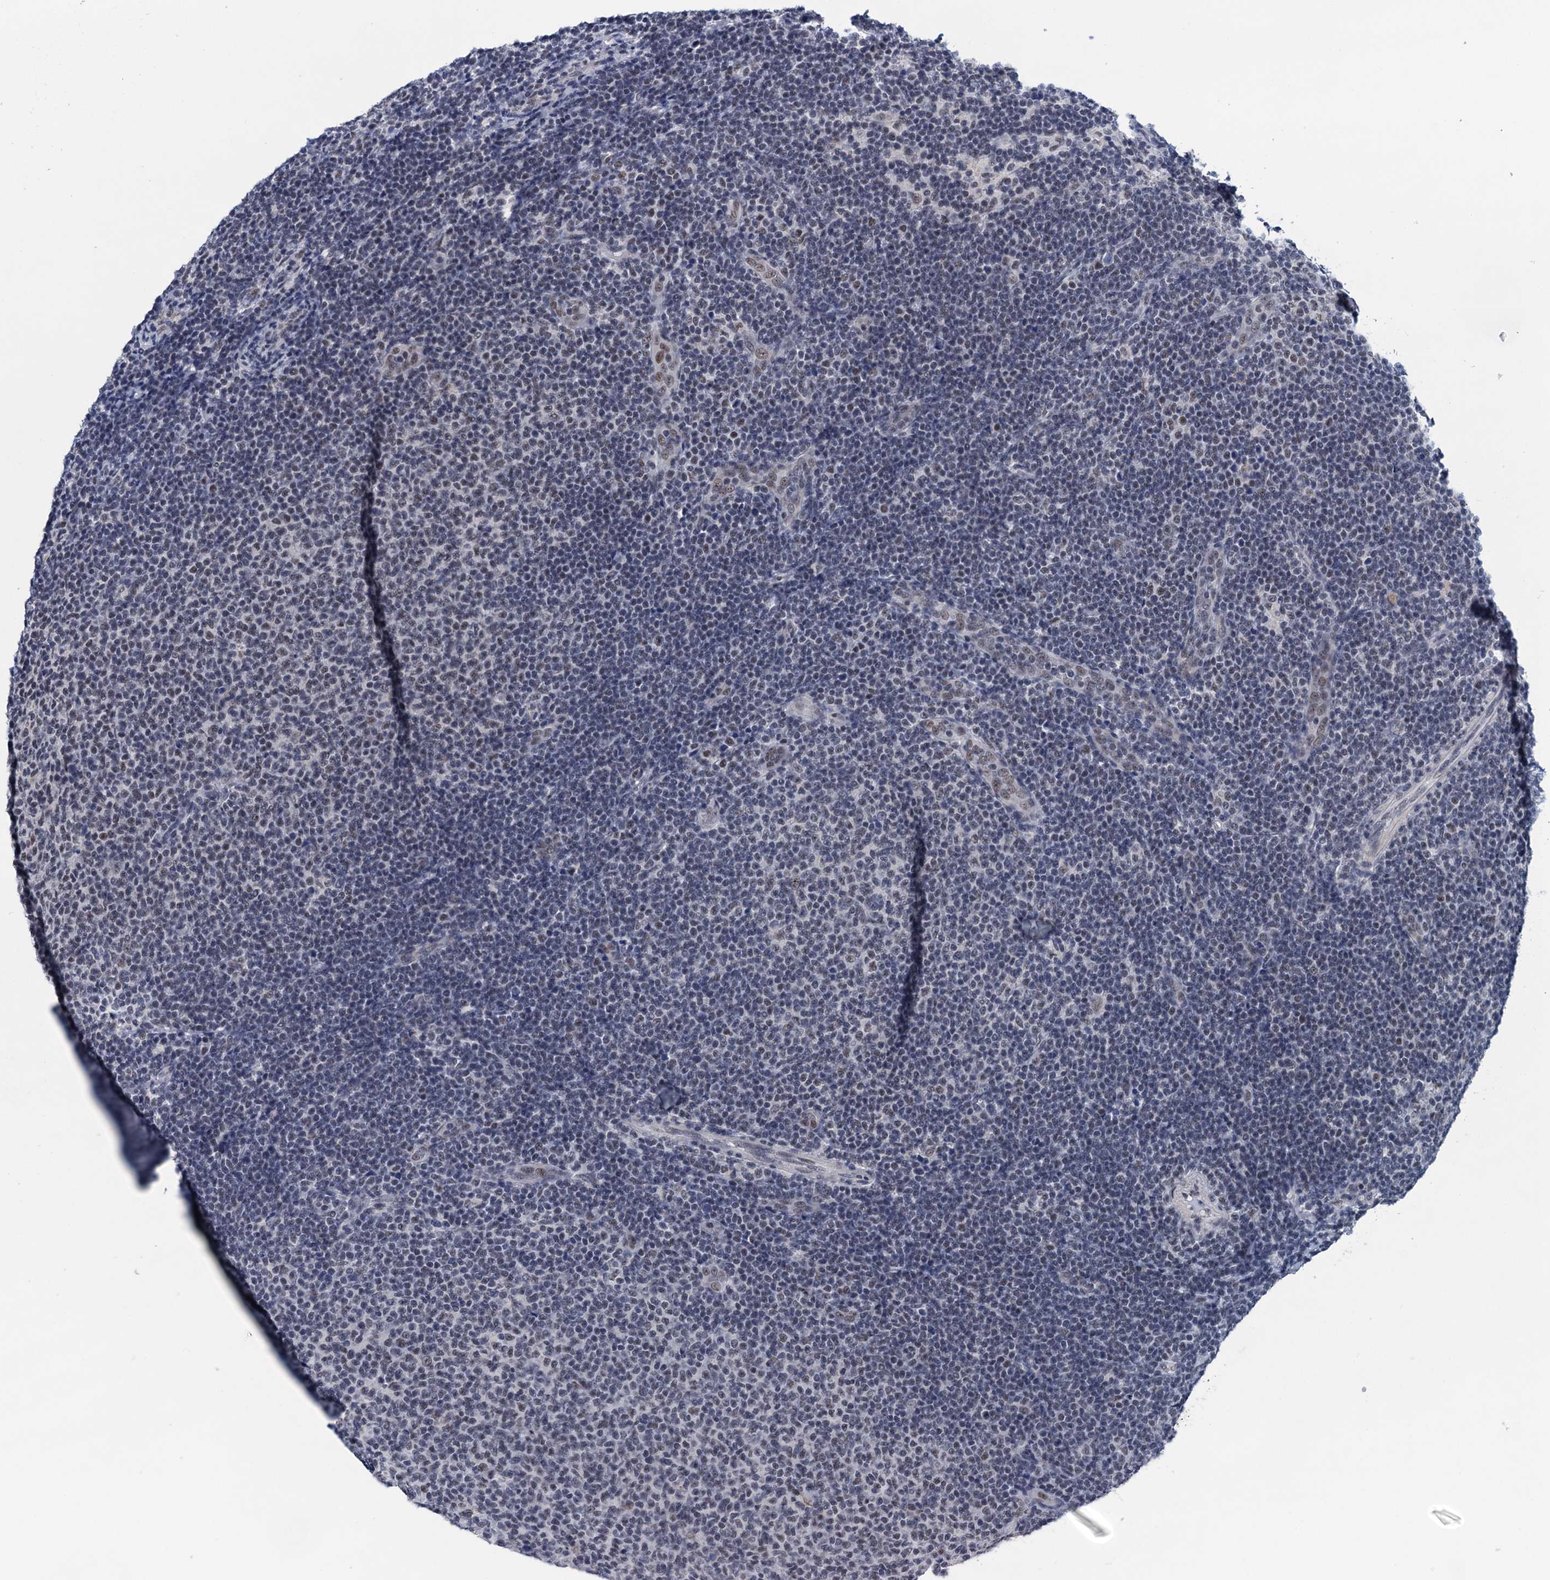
{"staining": {"intensity": "weak", "quantity": "<25%", "location": "nuclear"}, "tissue": "lymphoma", "cell_type": "Tumor cells", "image_type": "cancer", "snomed": [{"axis": "morphology", "description": "Malignant lymphoma, non-Hodgkin's type, Low grade"}, {"axis": "topography", "description": "Lymph node"}], "caption": "DAB (3,3'-diaminobenzidine) immunohistochemical staining of low-grade malignant lymphoma, non-Hodgkin's type exhibits no significant staining in tumor cells. (Brightfield microscopy of DAB (3,3'-diaminobenzidine) immunohistochemistry at high magnification).", "gene": "FNBP4", "patient": {"sex": "male", "age": 66}}